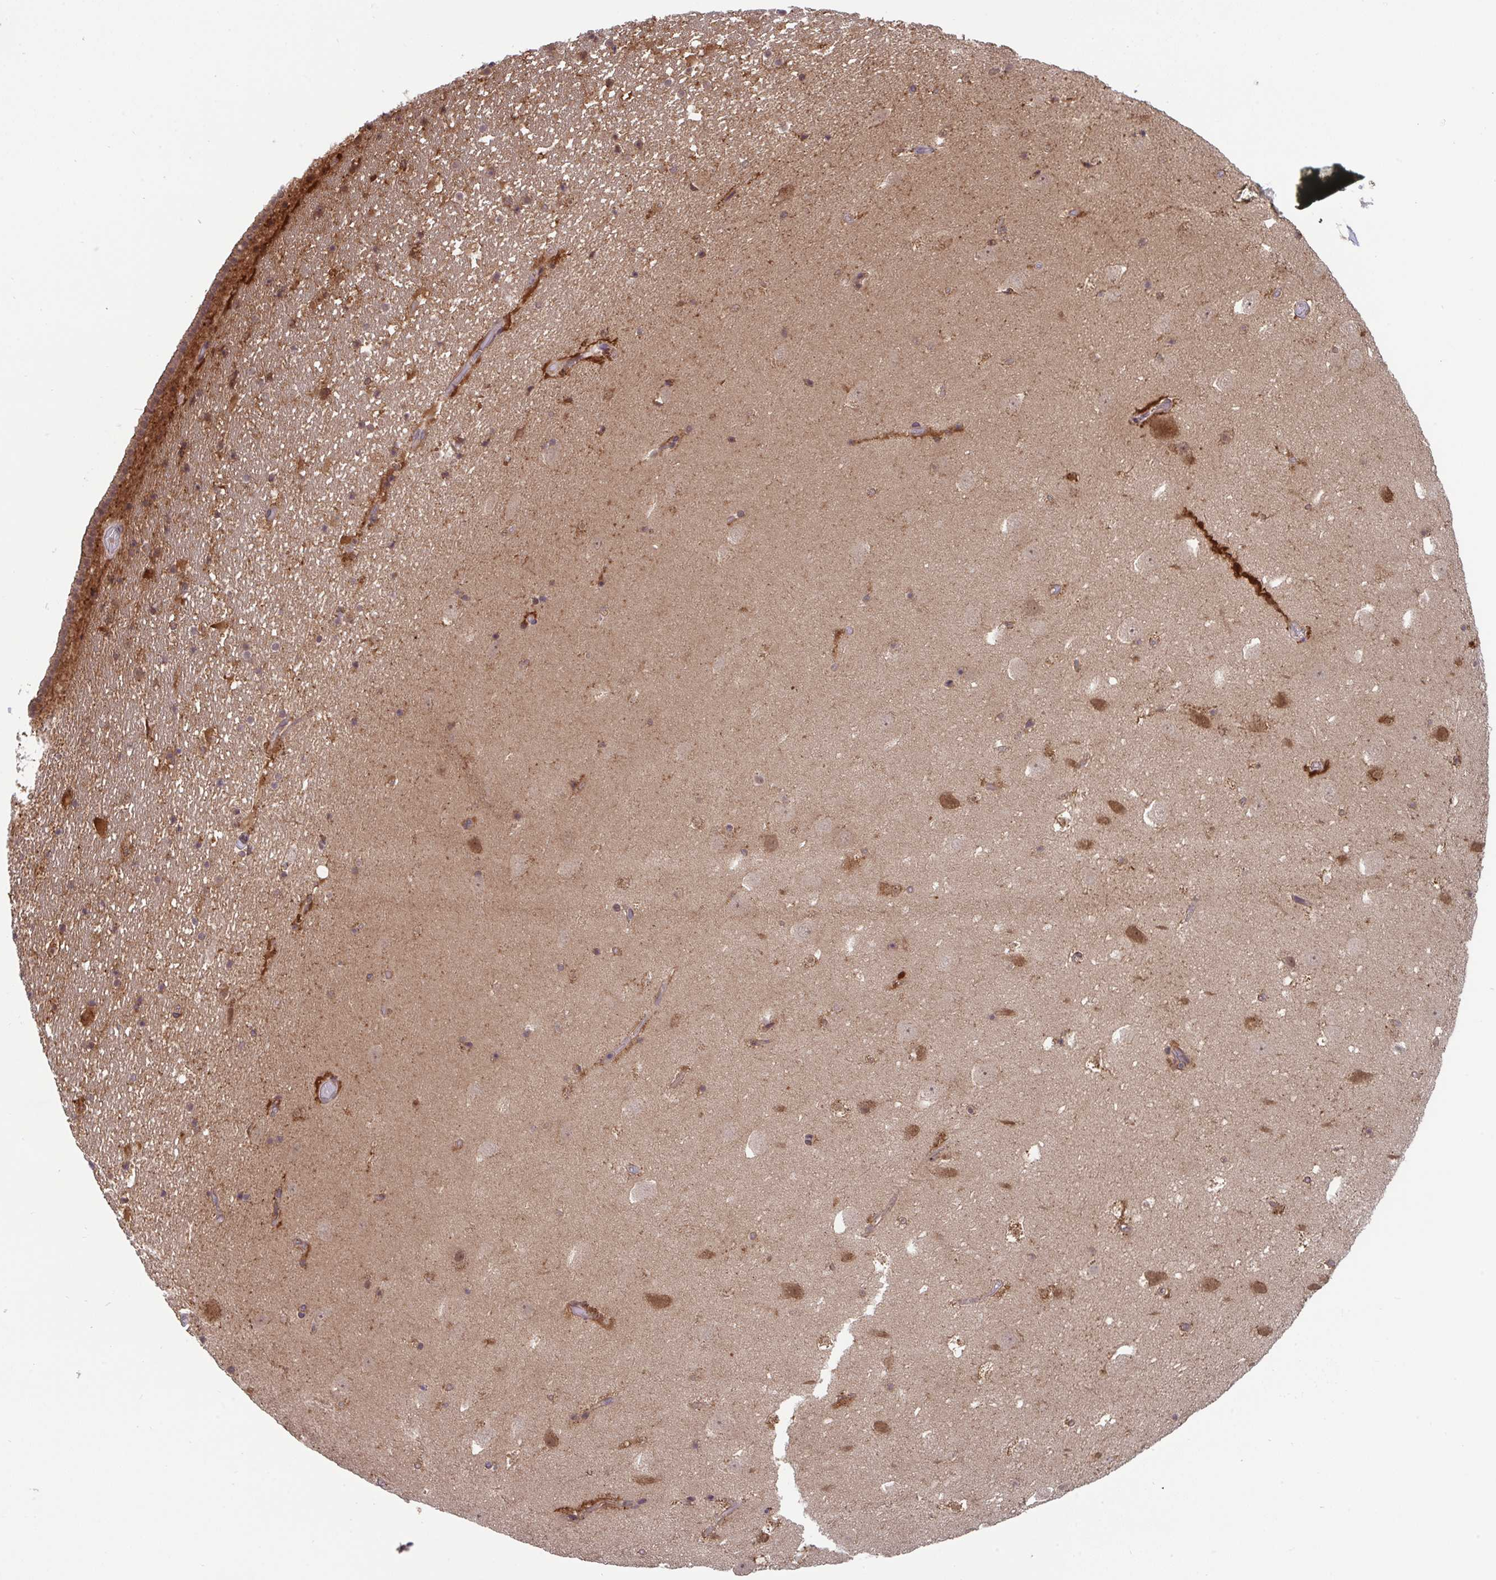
{"staining": {"intensity": "moderate", "quantity": "<25%", "location": "cytoplasmic/membranous"}, "tissue": "hippocampus", "cell_type": "Glial cells", "image_type": "normal", "snomed": [{"axis": "morphology", "description": "Normal tissue, NOS"}, {"axis": "topography", "description": "Hippocampus"}], "caption": "This photomicrograph reveals immunohistochemistry staining of benign human hippocampus, with low moderate cytoplasmic/membranous positivity in approximately <25% of glial cells.", "gene": "TIGAR", "patient": {"sex": "female", "age": 42}}